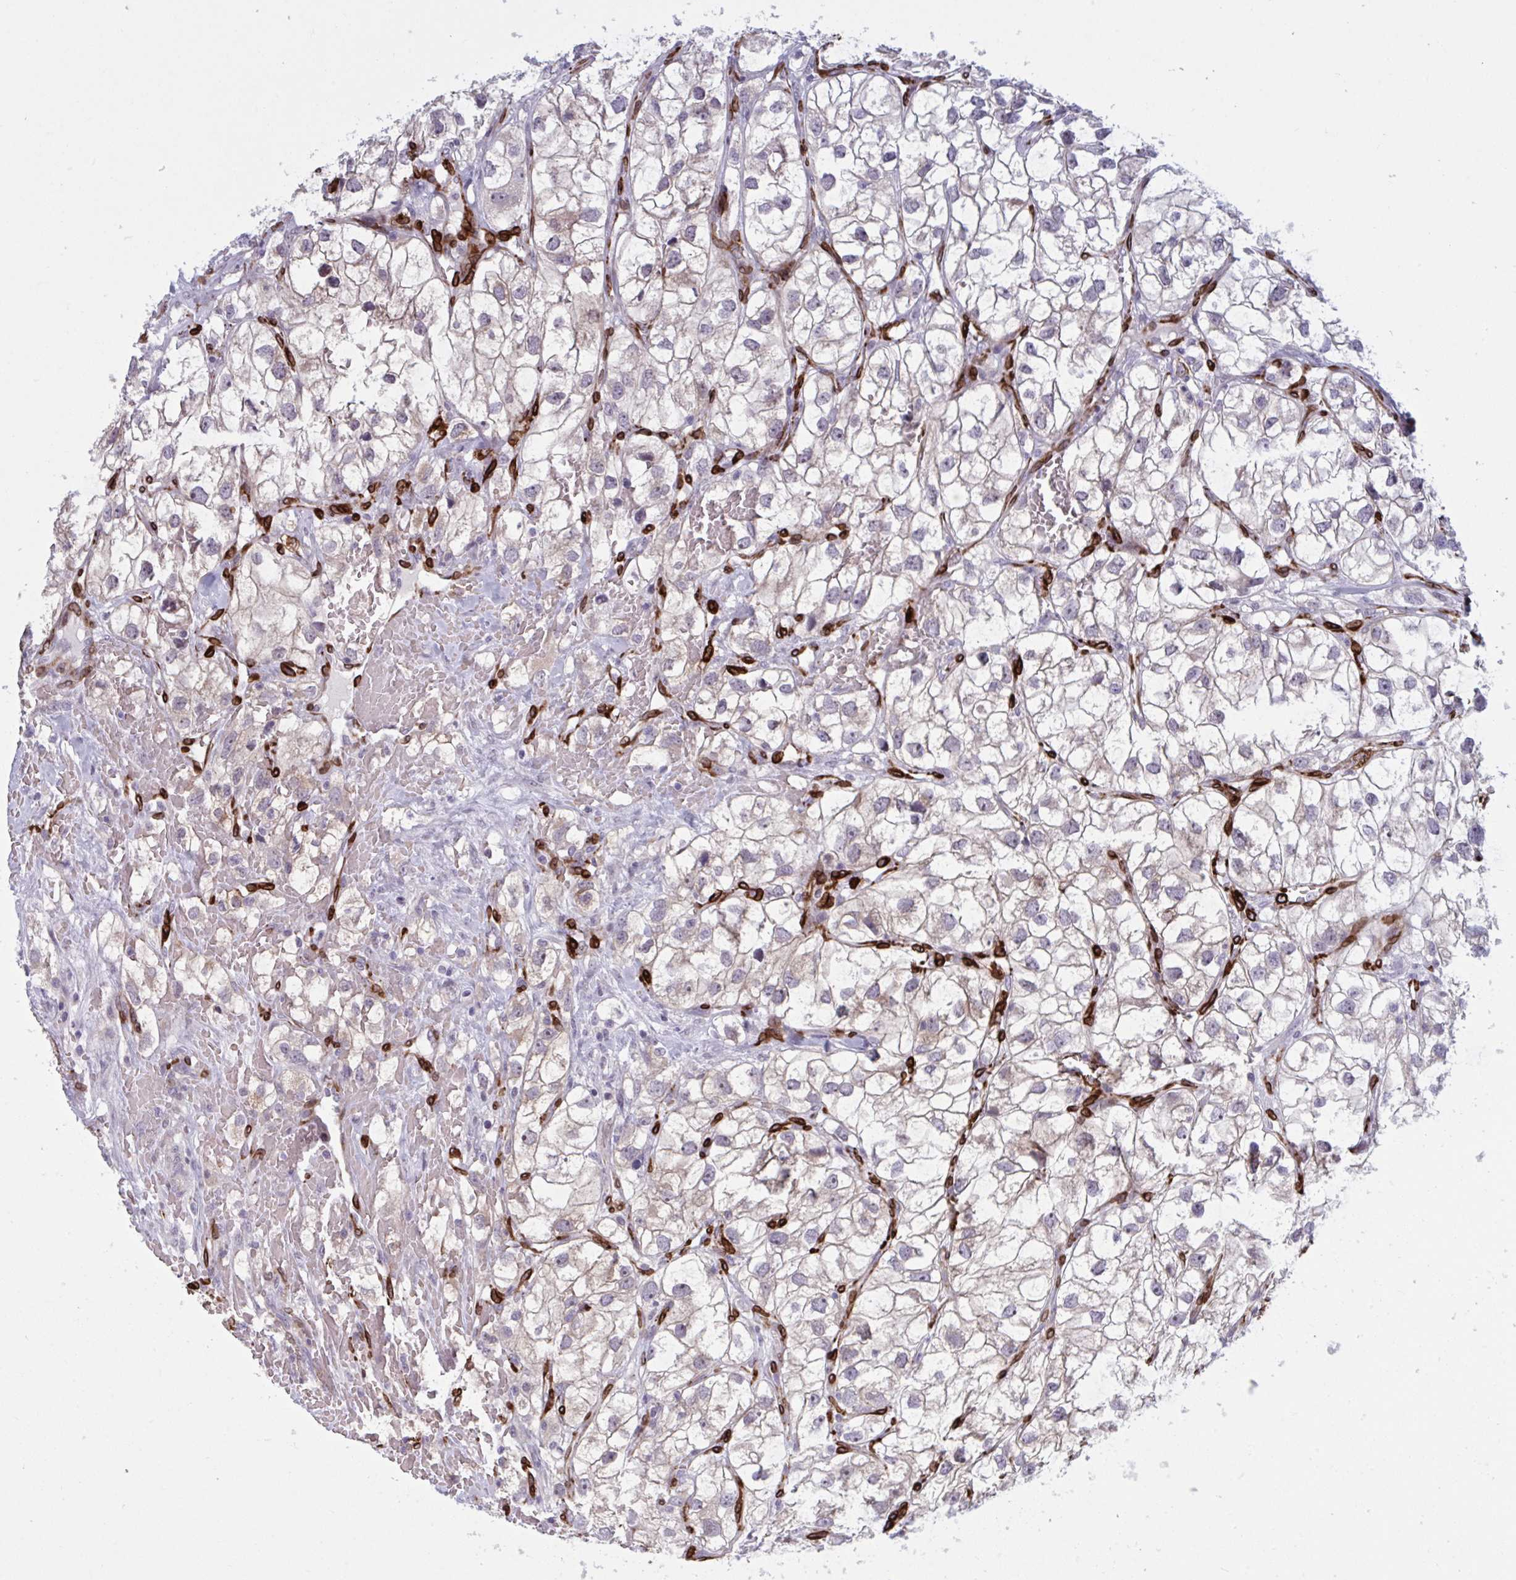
{"staining": {"intensity": "weak", "quantity": "<25%", "location": "cytoplasmic/membranous"}, "tissue": "renal cancer", "cell_type": "Tumor cells", "image_type": "cancer", "snomed": [{"axis": "morphology", "description": "Adenocarcinoma, NOS"}, {"axis": "topography", "description": "Kidney"}], "caption": "Immunohistochemistry image of neoplastic tissue: renal cancer (adenocarcinoma) stained with DAB exhibits no significant protein staining in tumor cells.", "gene": "HSD11B2", "patient": {"sex": "male", "age": 59}}